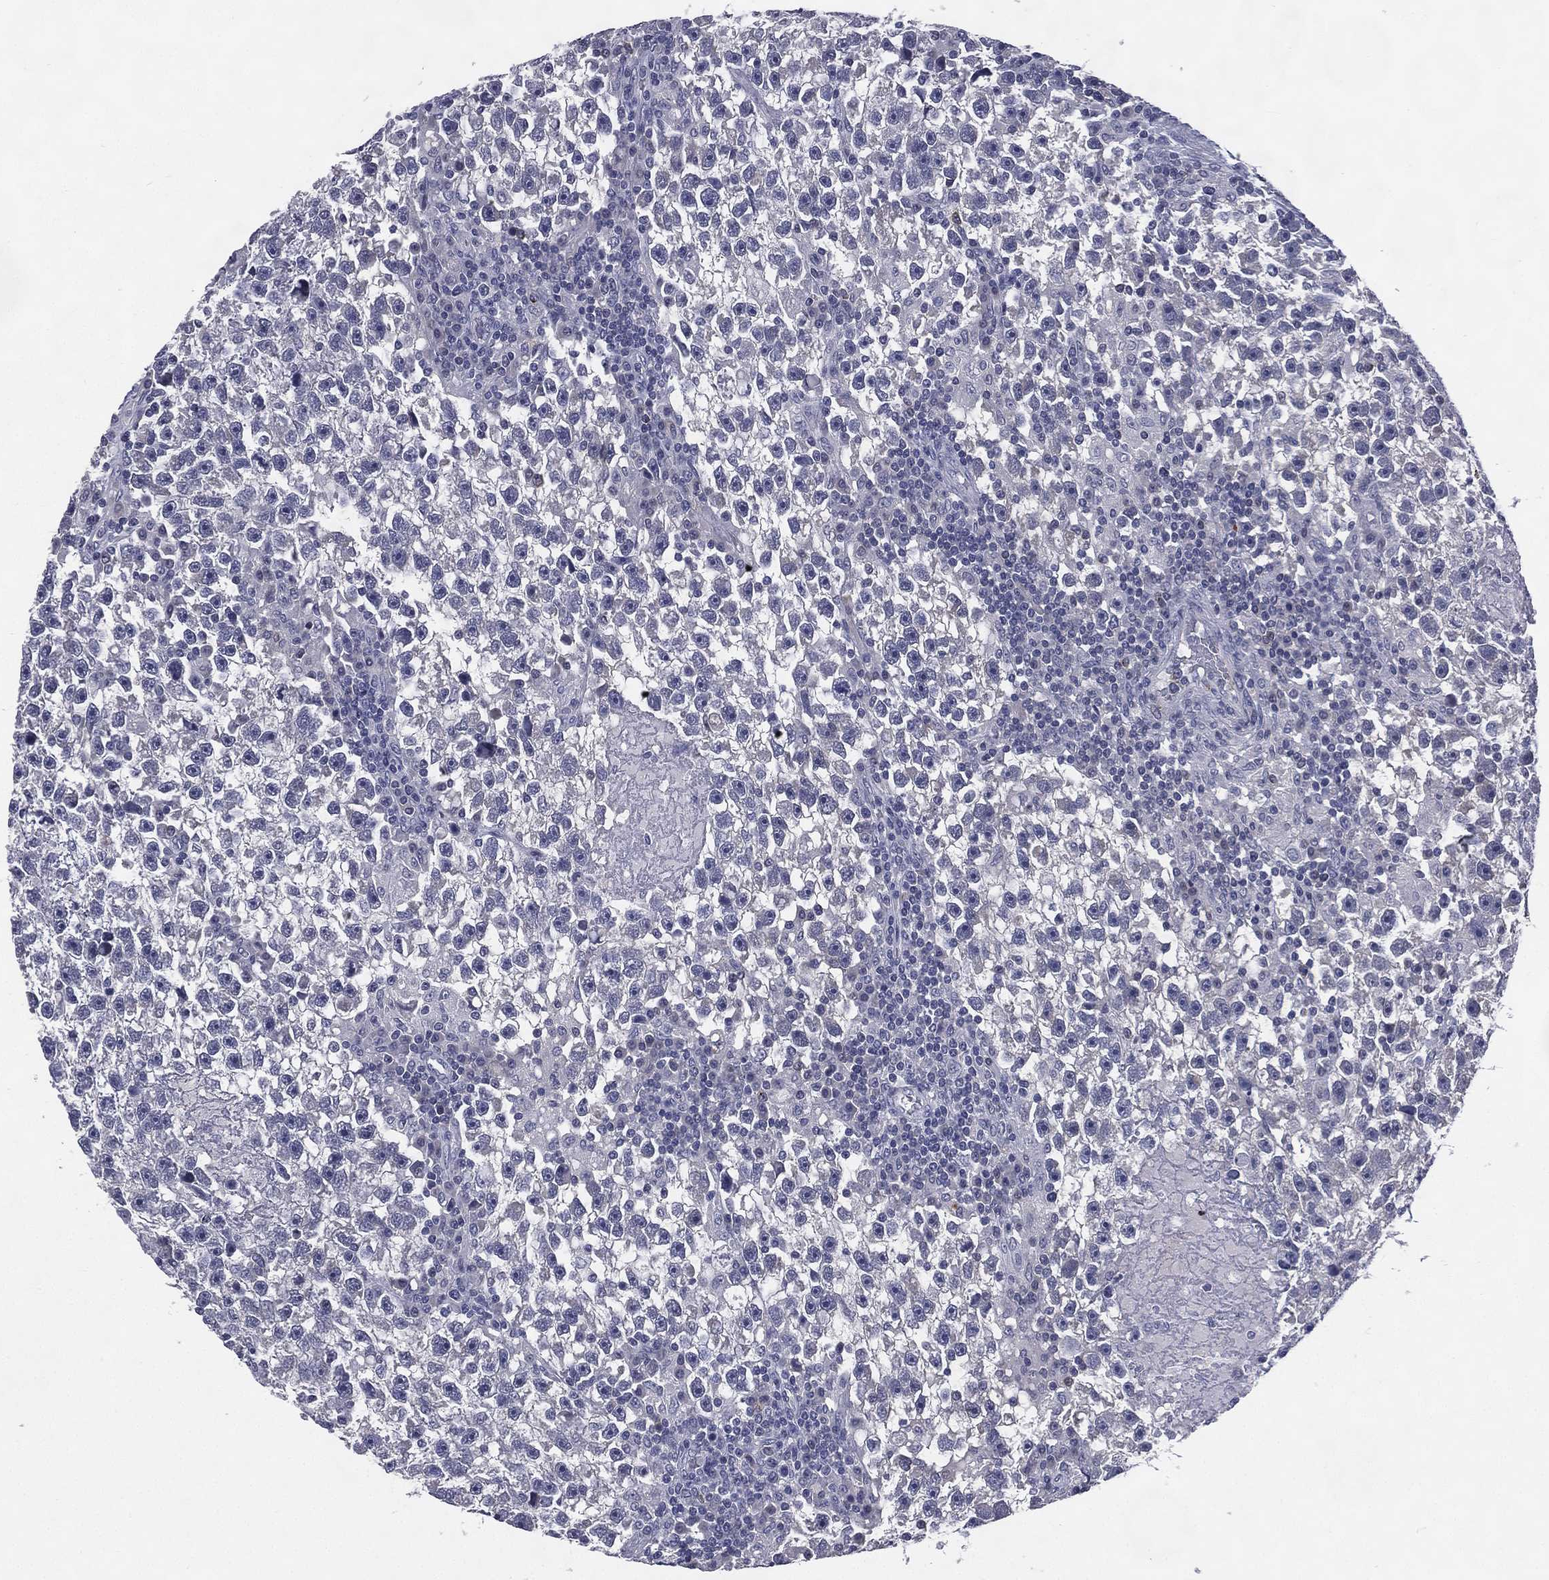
{"staining": {"intensity": "negative", "quantity": "none", "location": "none"}, "tissue": "testis cancer", "cell_type": "Tumor cells", "image_type": "cancer", "snomed": [{"axis": "morphology", "description": "Seminoma, NOS"}, {"axis": "topography", "description": "Testis"}], "caption": "A micrograph of human testis seminoma is negative for staining in tumor cells.", "gene": "IFT27", "patient": {"sex": "male", "age": 47}}